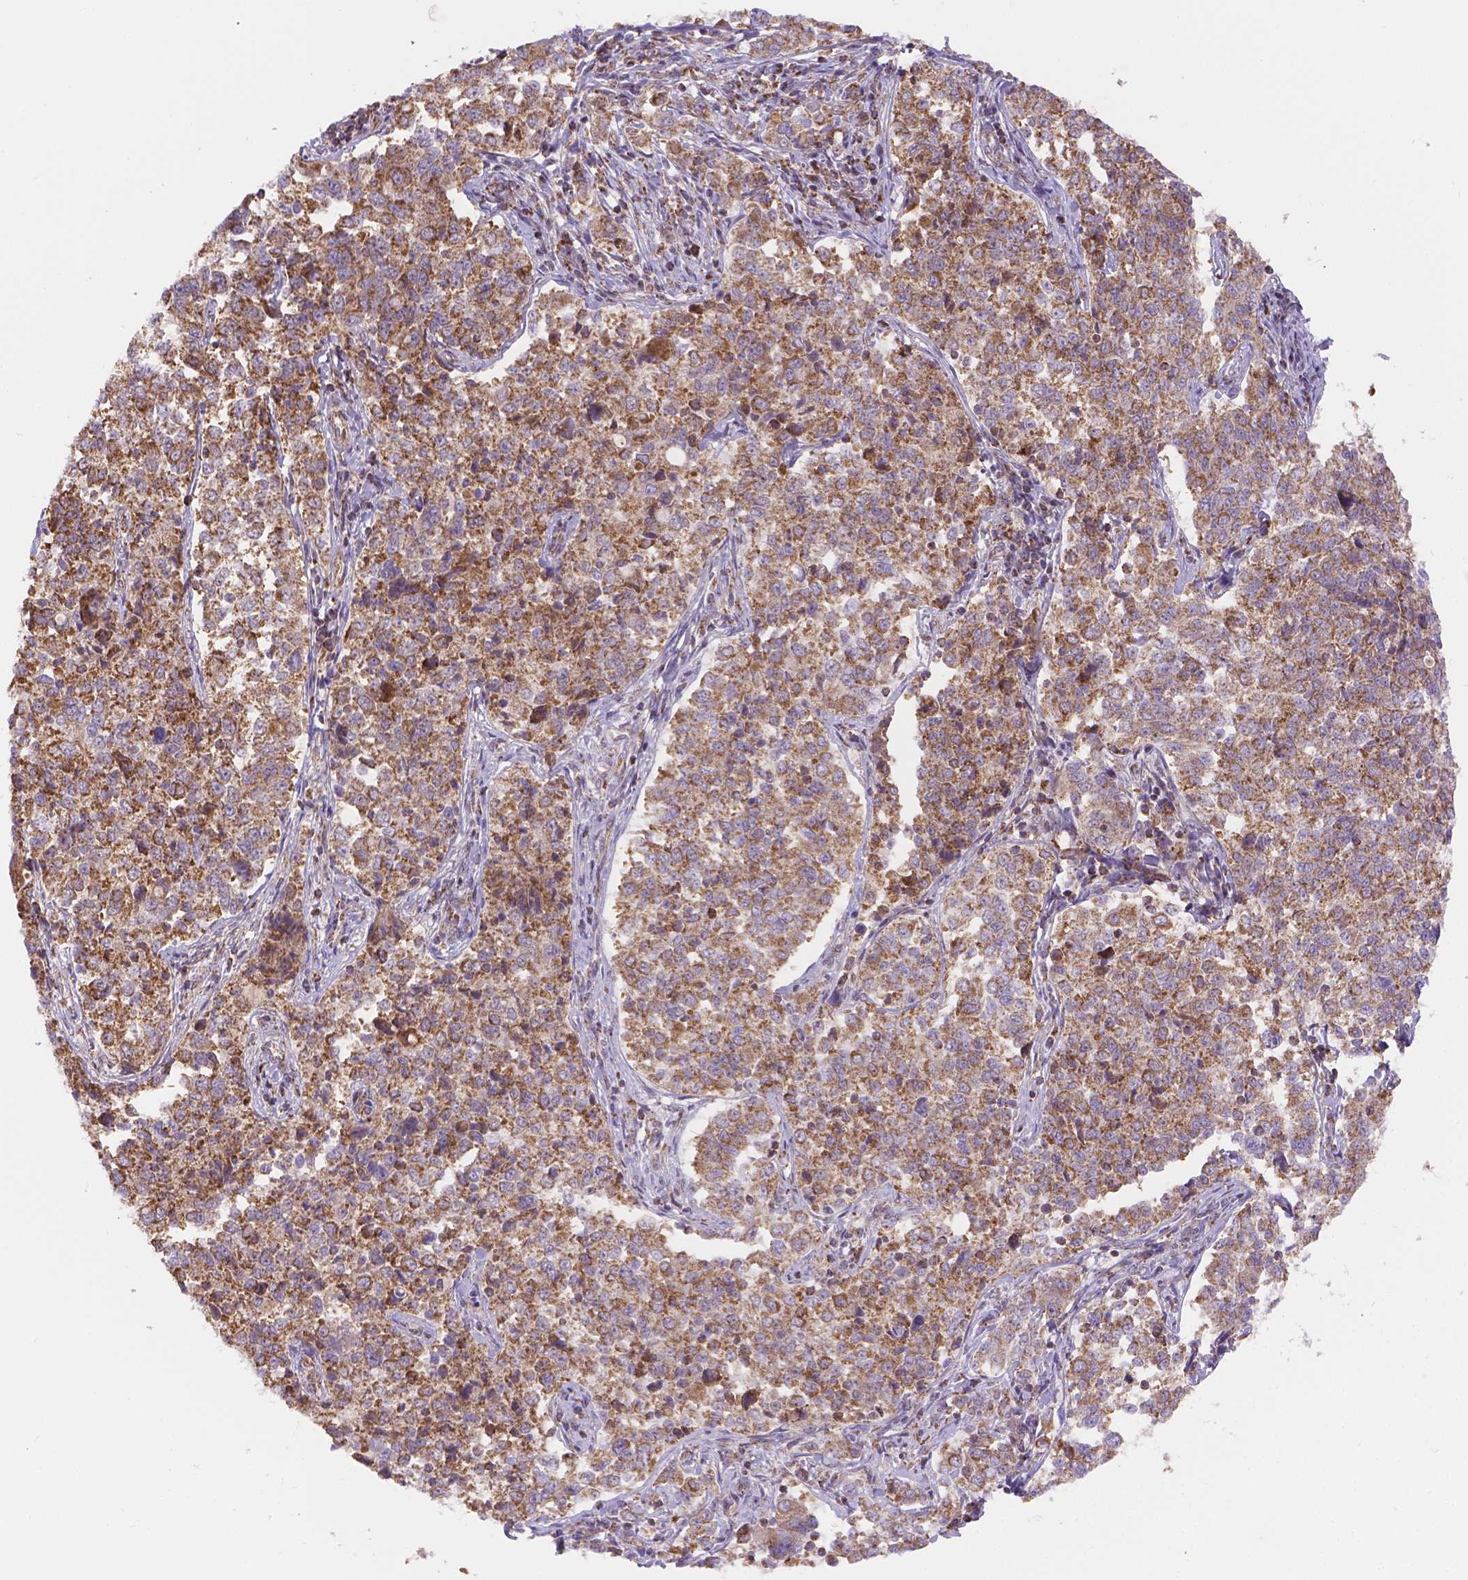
{"staining": {"intensity": "moderate", "quantity": ">75%", "location": "cytoplasmic/membranous"}, "tissue": "endometrial cancer", "cell_type": "Tumor cells", "image_type": "cancer", "snomed": [{"axis": "morphology", "description": "Adenocarcinoma, NOS"}, {"axis": "topography", "description": "Endometrium"}], "caption": "Protein expression analysis of human endometrial cancer (adenocarcinoma) reveals moderate cytoplasmic/membranous expression in about >75% of tumor cells. (Stains: DAB in brown, nuclei in blue, Microscopy: brightfield microscopy at high magnification).", "gene": "CYYR1", "patient": {"sex": "female", "age": 43}}